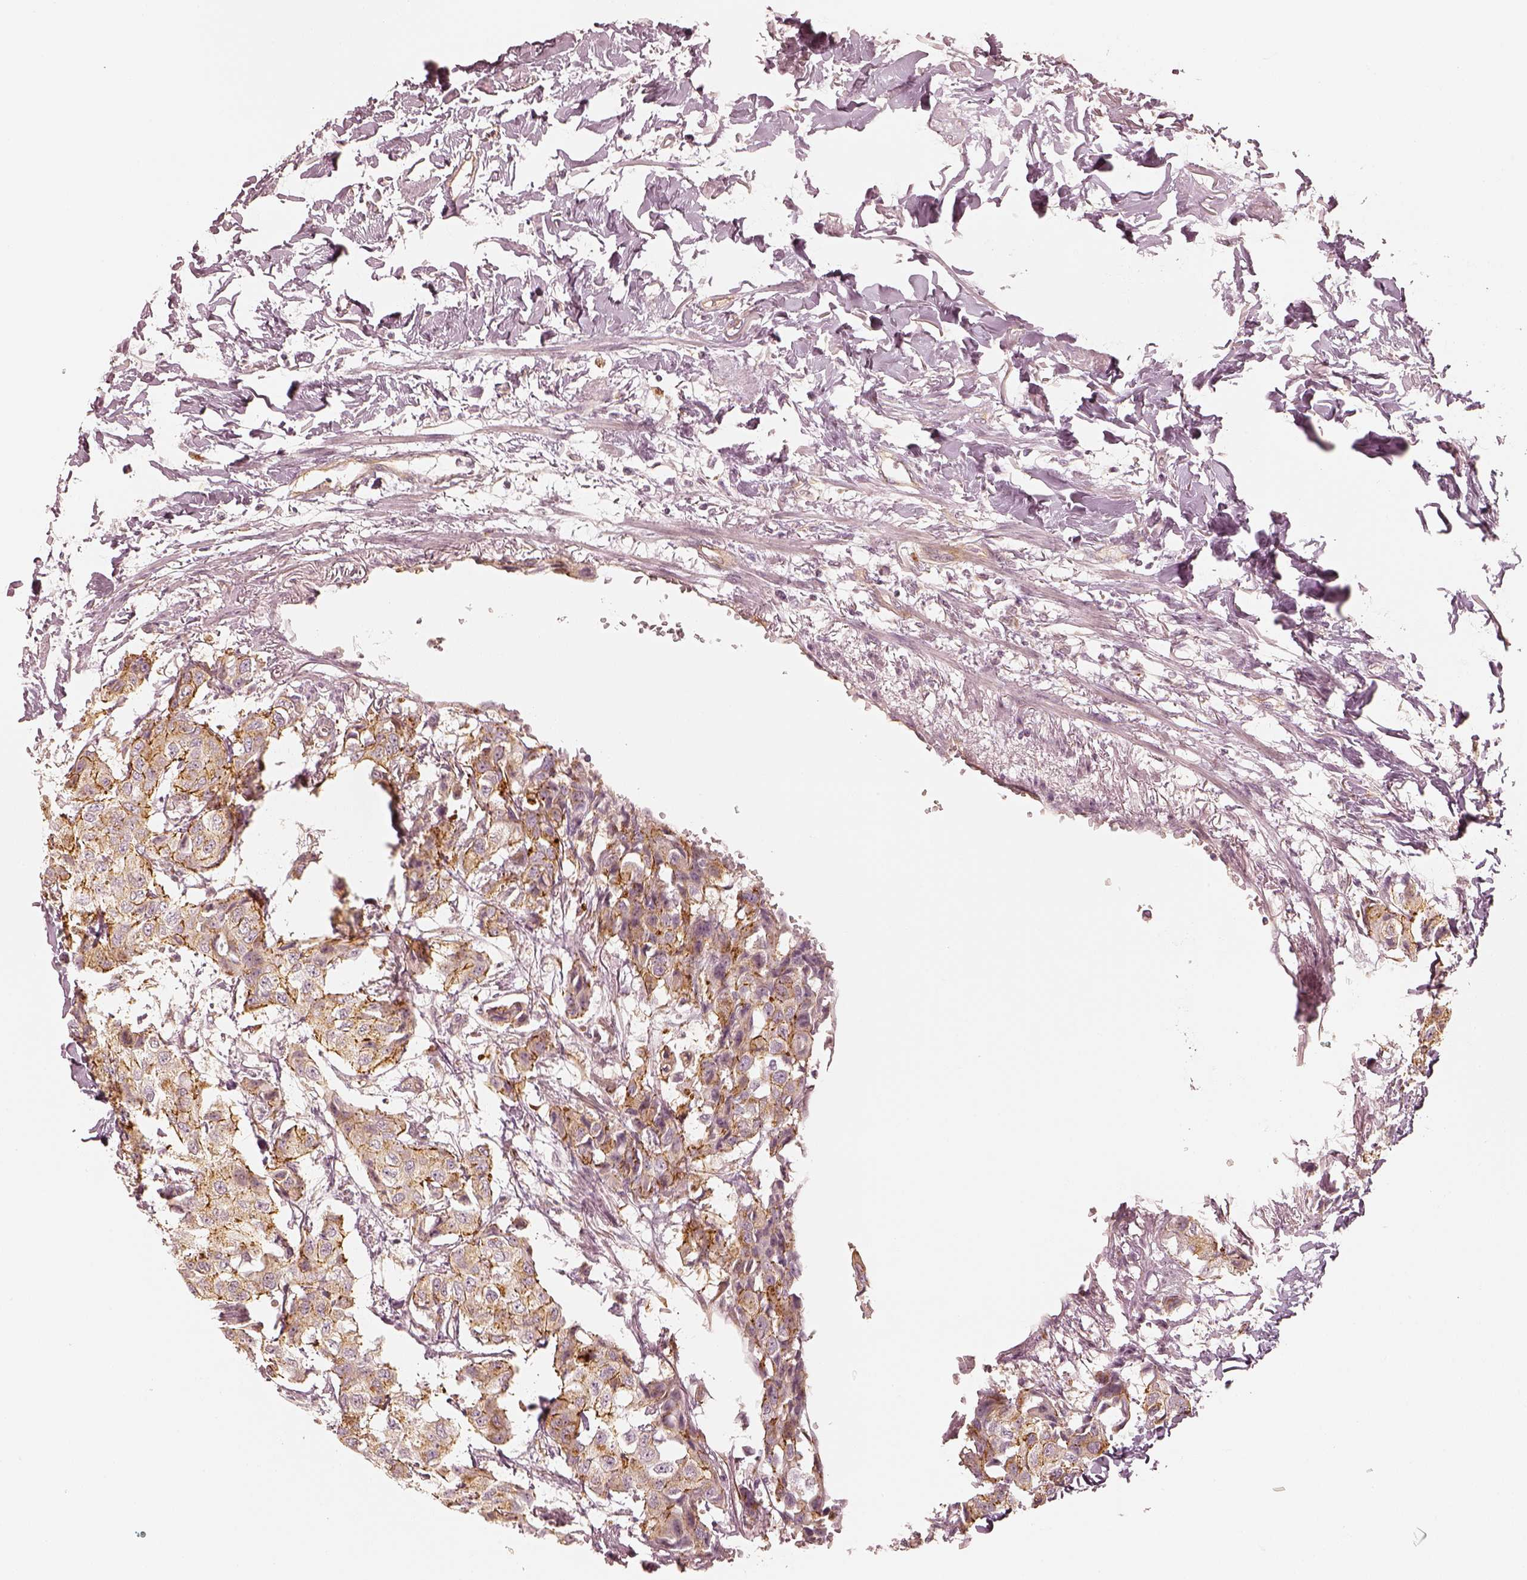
{"staining": {"intensity": "strong", "quantity": "<25%", "location": "cytoplasmic/membranous"}, "tissue": "breast cancer", "cell_type": "Tumor cells", "image_type": "cancer", "snomed": [{"axis": "morphology", "description": "Duct carcinoma"}, {"axis": "topography", "description": "Breast"}], "caption": "An immunohistochemistry (IHC) image of neoplastic tissue is shown. Protein staining in brown labels strong cytoplasmic/membranous positivity in breast cancer within tumor cells.", "gene": "GORASP2", "patient": {"sex": "female", "age": 80}}